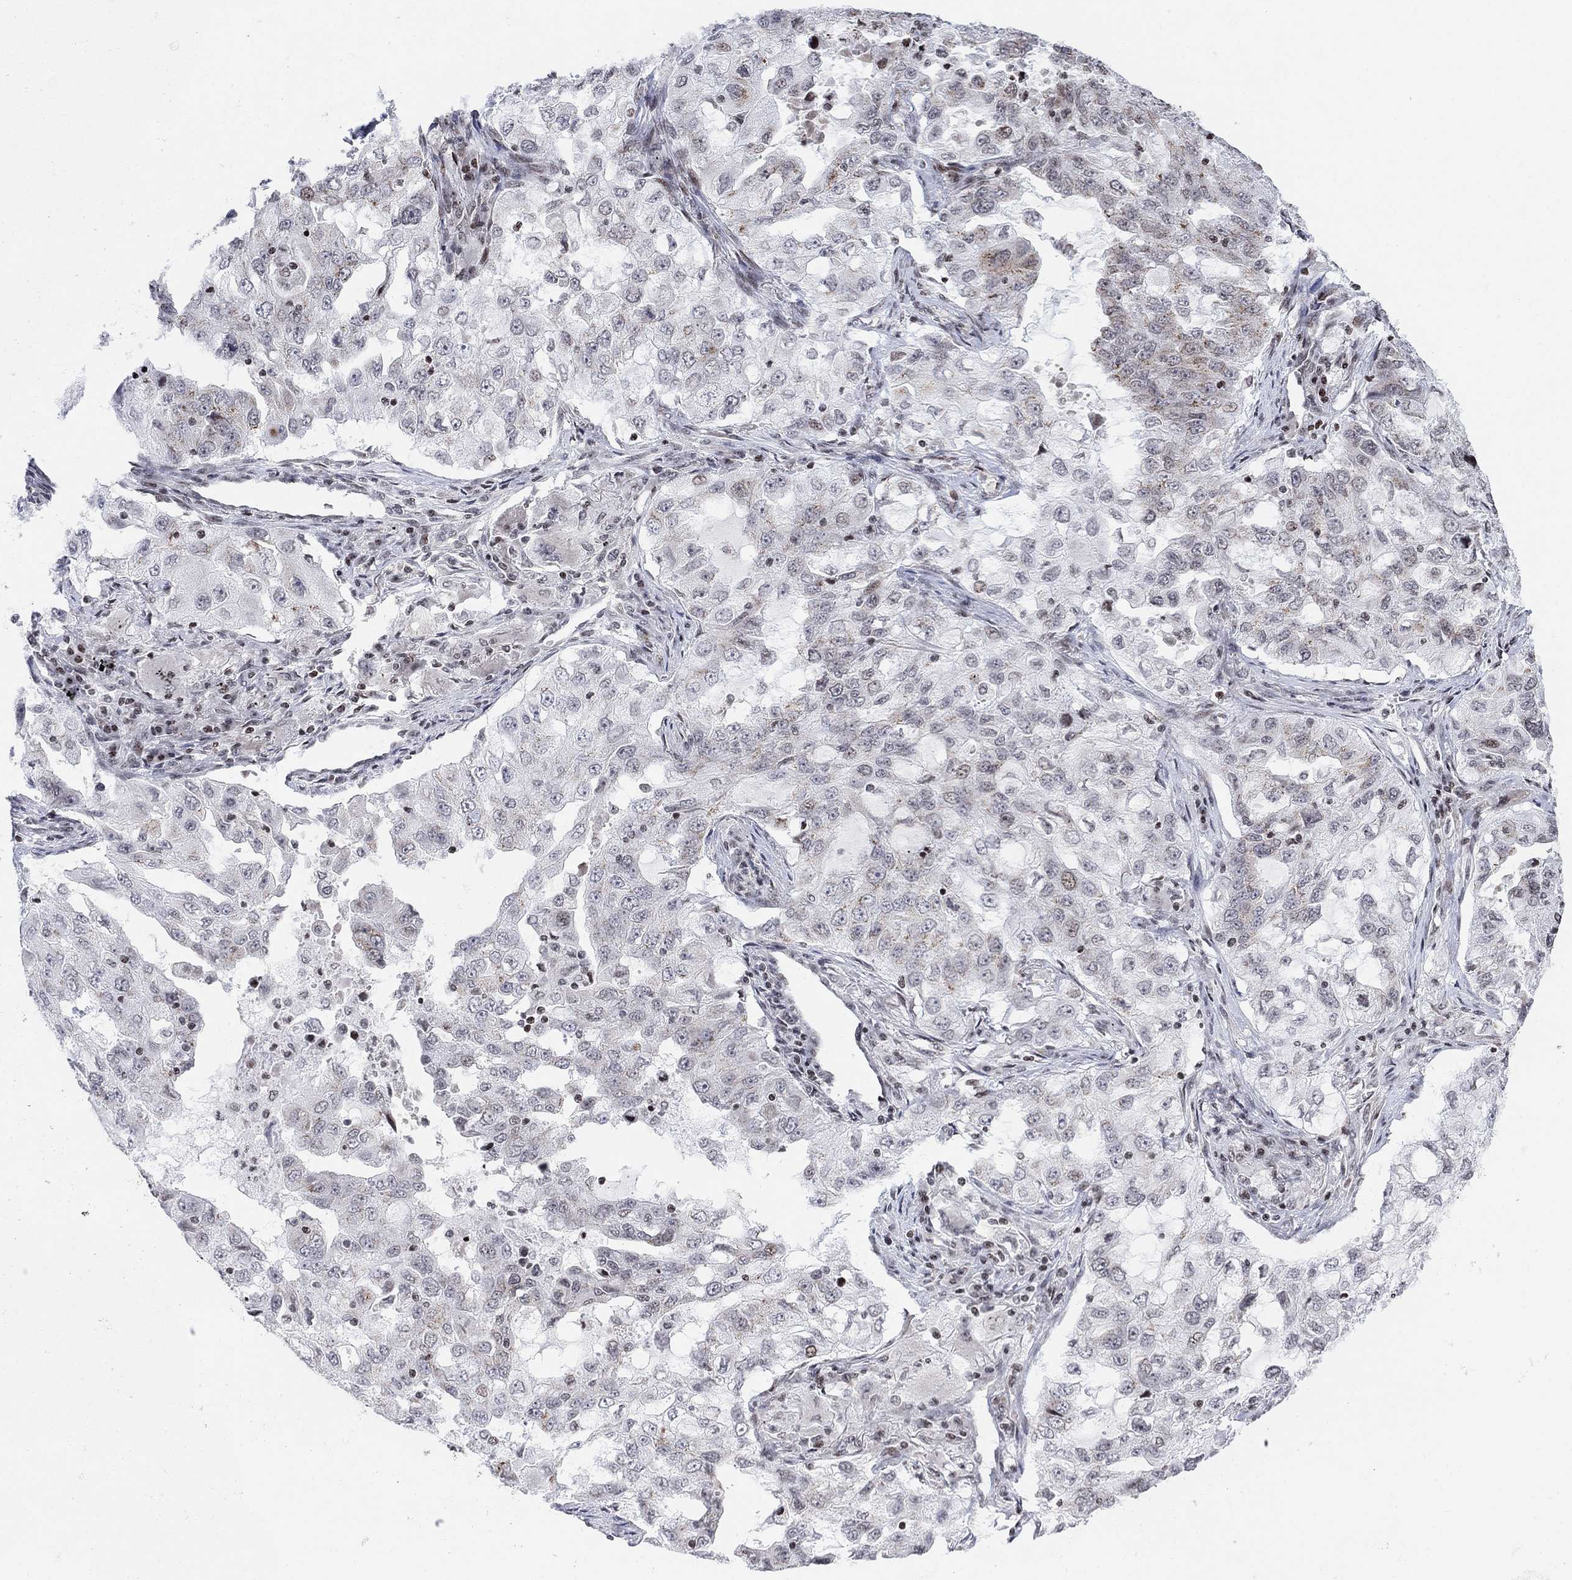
{"staining": {"intensity": "moderate", "quantity": "<25%", "location": "cytoplasmic/membranous"}, "tissue": "lung cancer", "cell_type": "Tumor cells", "image_type": "cancer", "snomed": [{"axis": "morphology", "description": "Adenocarcinoma, NOS"}, {"axis": "topography", "description": "Lung"}], "caption": "Immunohistochemical staining of lung cancer demonstrates low levels of moderate cytoplasmic/membranous protein expression in approximately <25% of tumor cells.", "gene": "ABHD14A", "patient": {"sex": "female", "age": 61}}